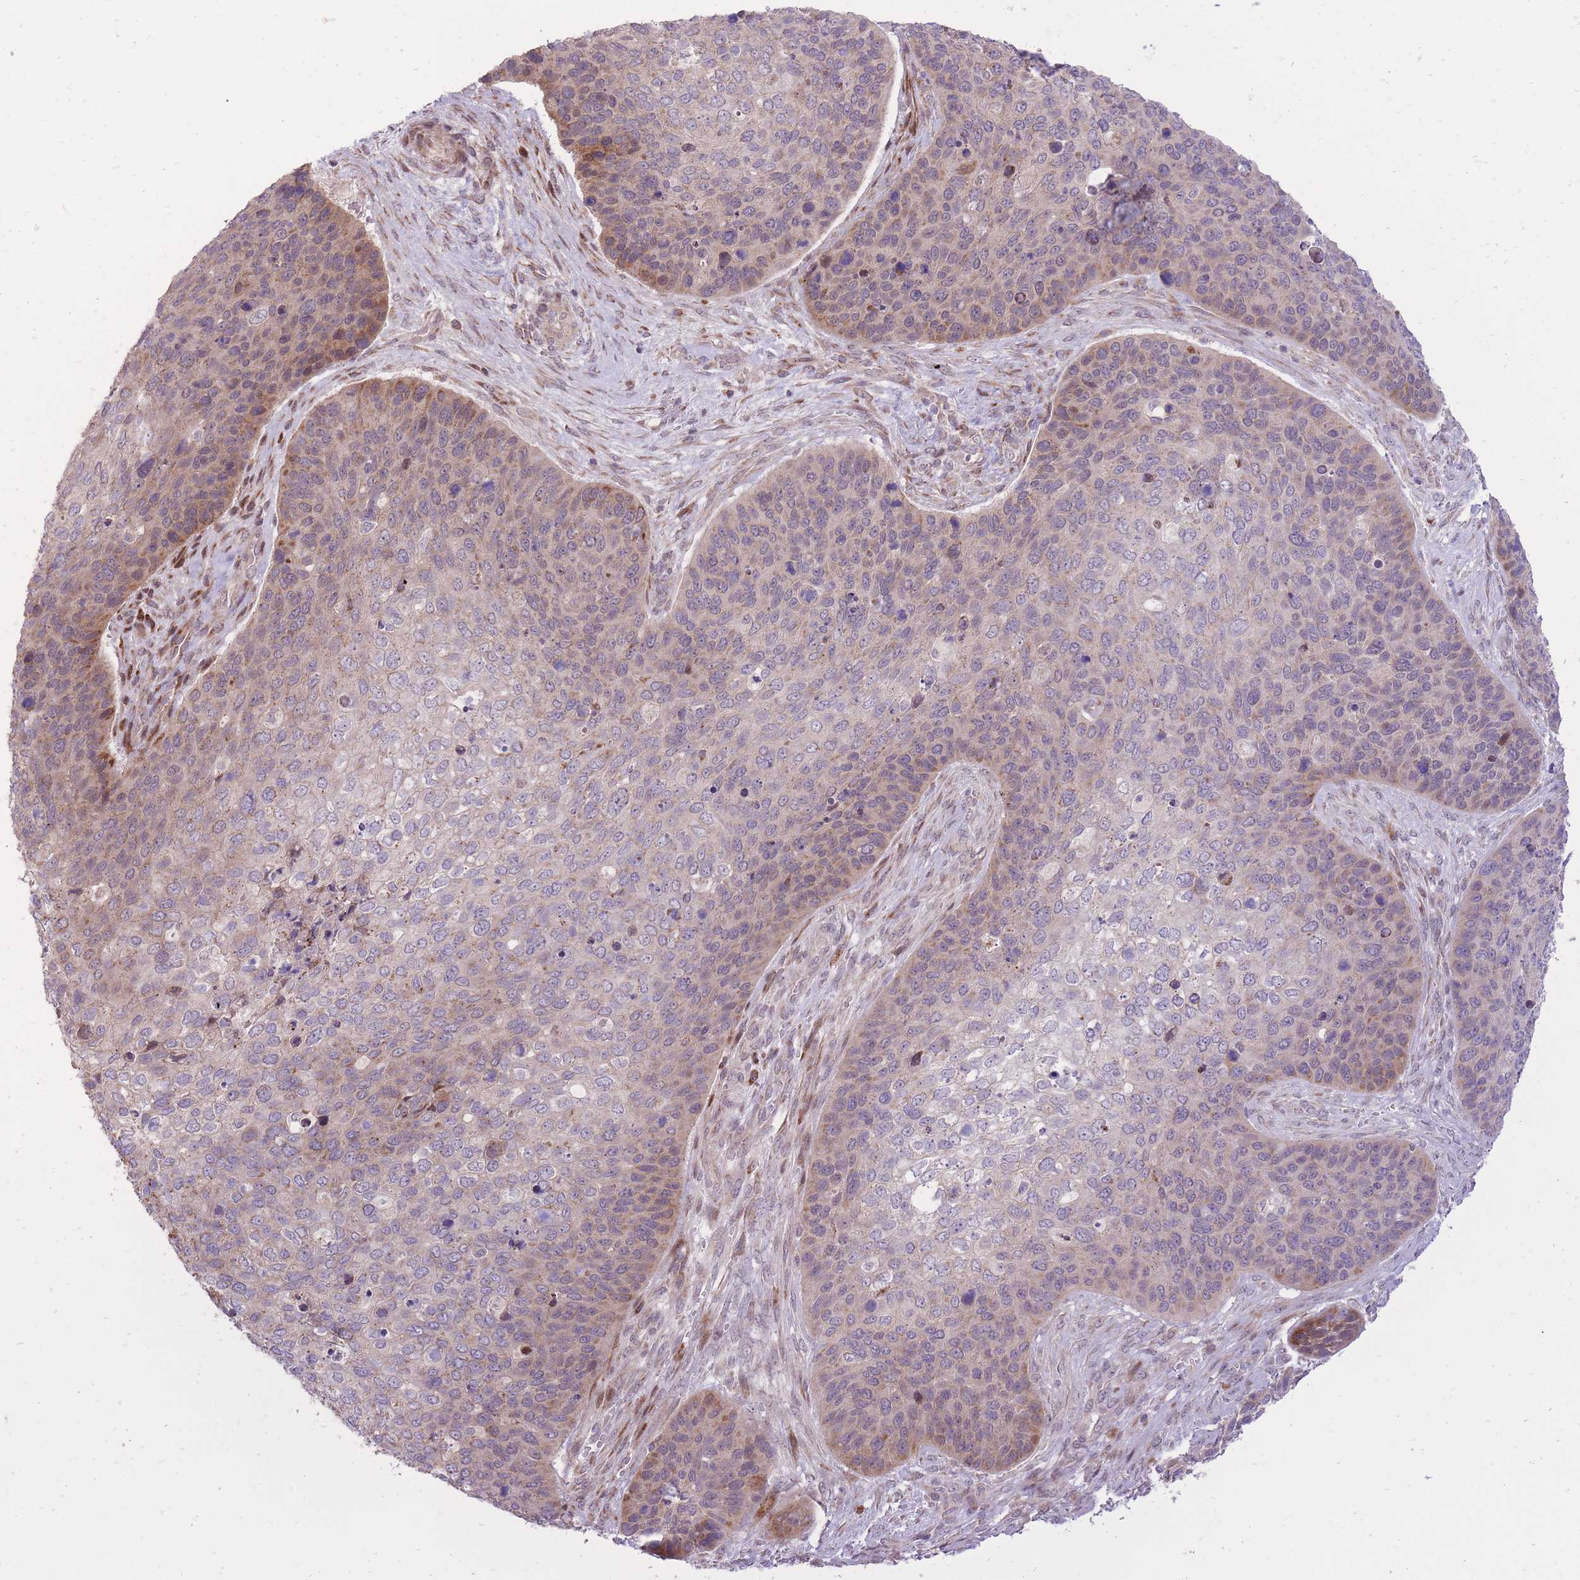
{"staining": {"intensity": "weak", "quantity": "<25%", "location": "cytoplasmic/membranous"}, "tissue": "skin cancer", "cell_type": "Tumor cells", "image_type": "cancer", "snomed": [{"axis": "morphology", "description": "Basal cell carcinoma"}, {"axis": "topography", "description": "Skin"}], "caption": "A high-resolution histopathology image shows immunohistochemistry staining of skin cancer, which demonstrates no significant positivity in tumor cells.", "gene": "SLC4A4", "patient": {"sex": "female", "age": 74}}